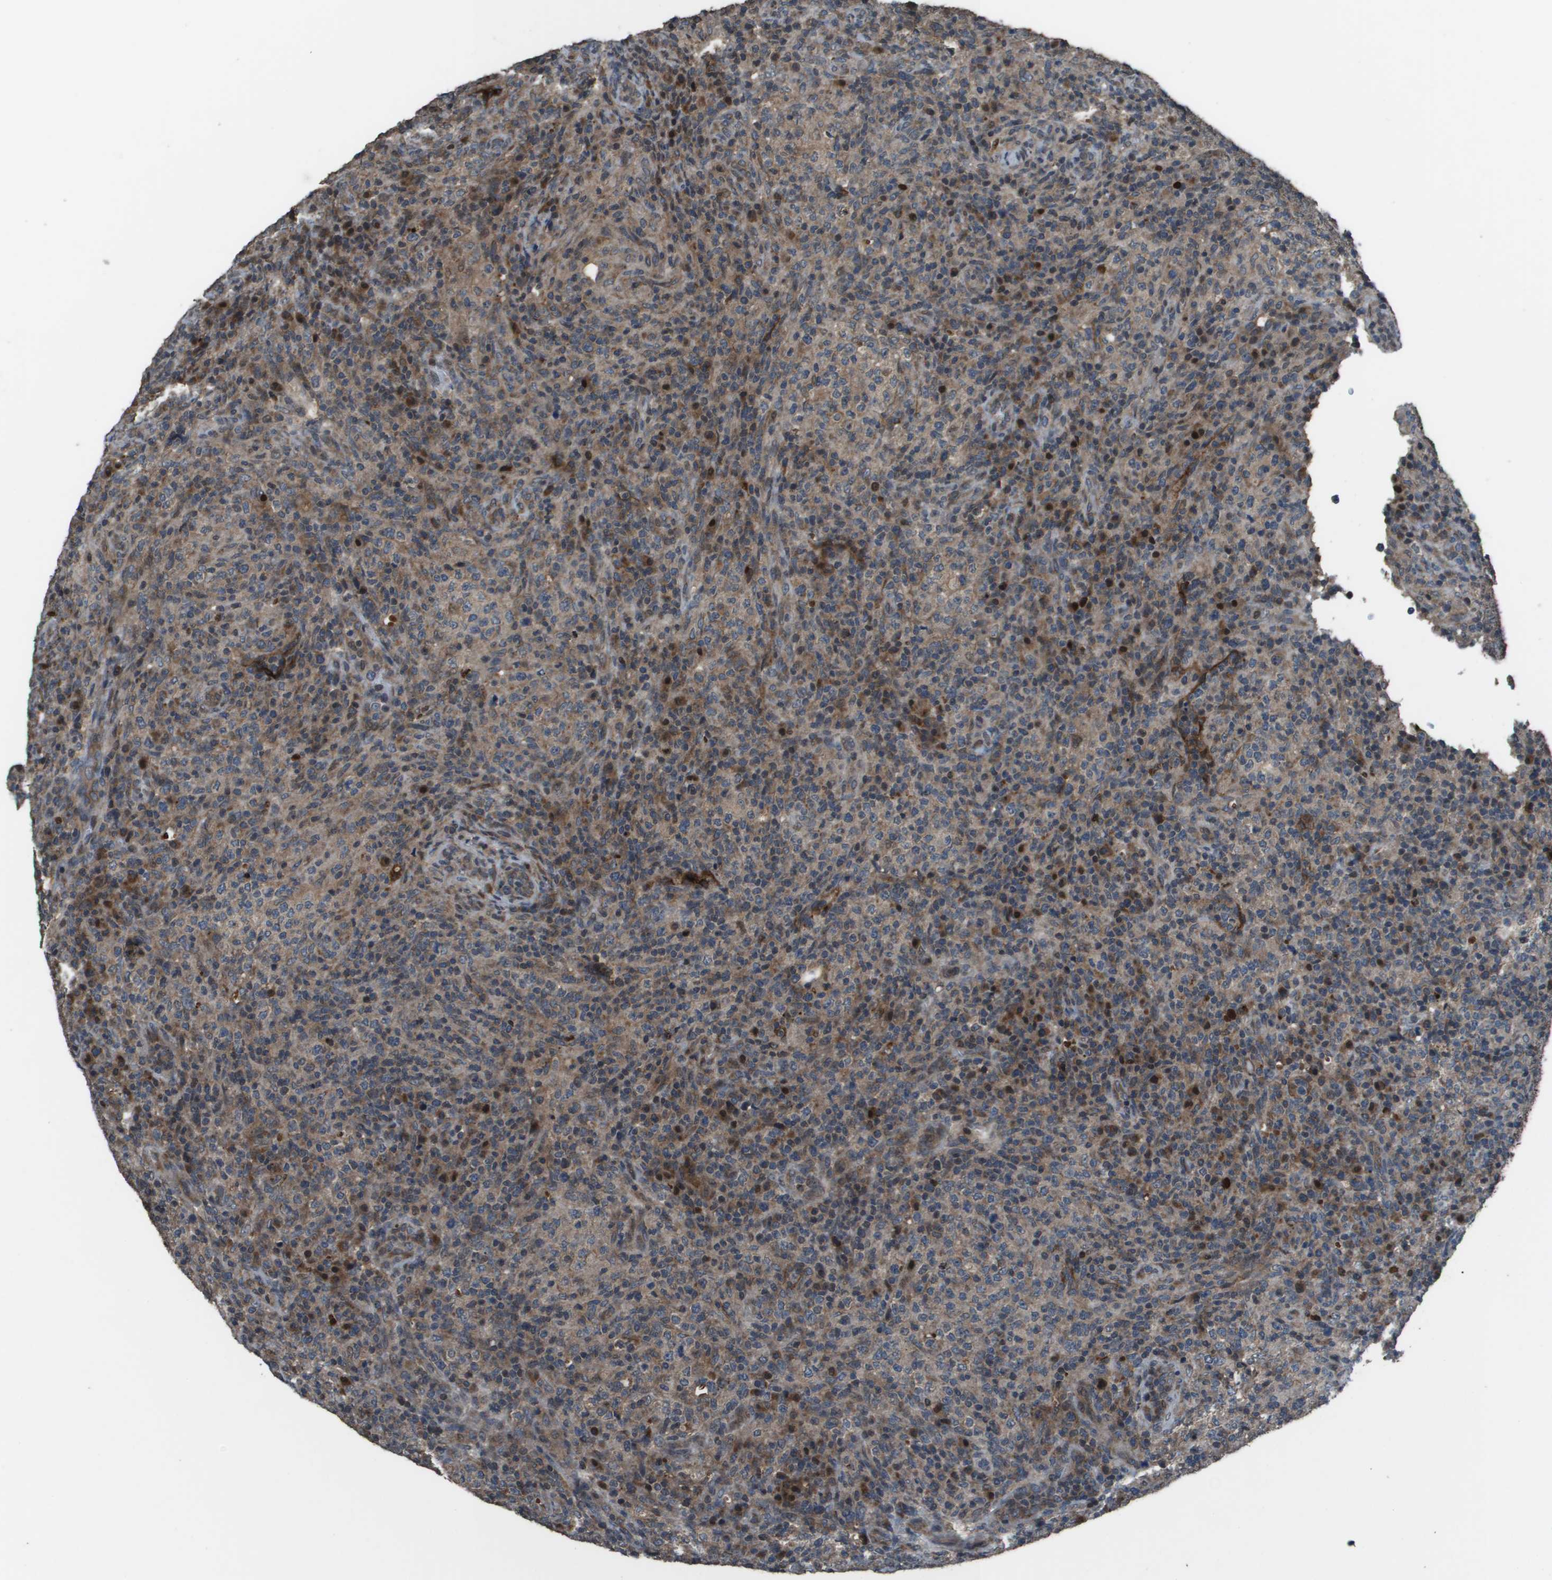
{"staining": {"intensity": "weak", "quantity": "<25%", "location": "cytoplasmic/membranous"}, "tissue": "lymphoma", "cell_type": "Tumor cells", "image_type": "cancer", "snomed": [{"axis": "morphology", "description": "Malignant lymphoma, non-Hodgkin's type, High grade"}, {"axis": "topography", "description": "Lymph node"}], "caption": "A micrograph of lymphoma stained for a protein reveals no brown staining in tumor cells. The staining was performed using DAB (3,3'-diaminobenzidine) to visualize the protein expression in brown, while the nuclei were stained in blue with hematoxylin (Magnification: 20x).", "gene": "GOSR2", "patient": {"sex": "female", "age": 76}}